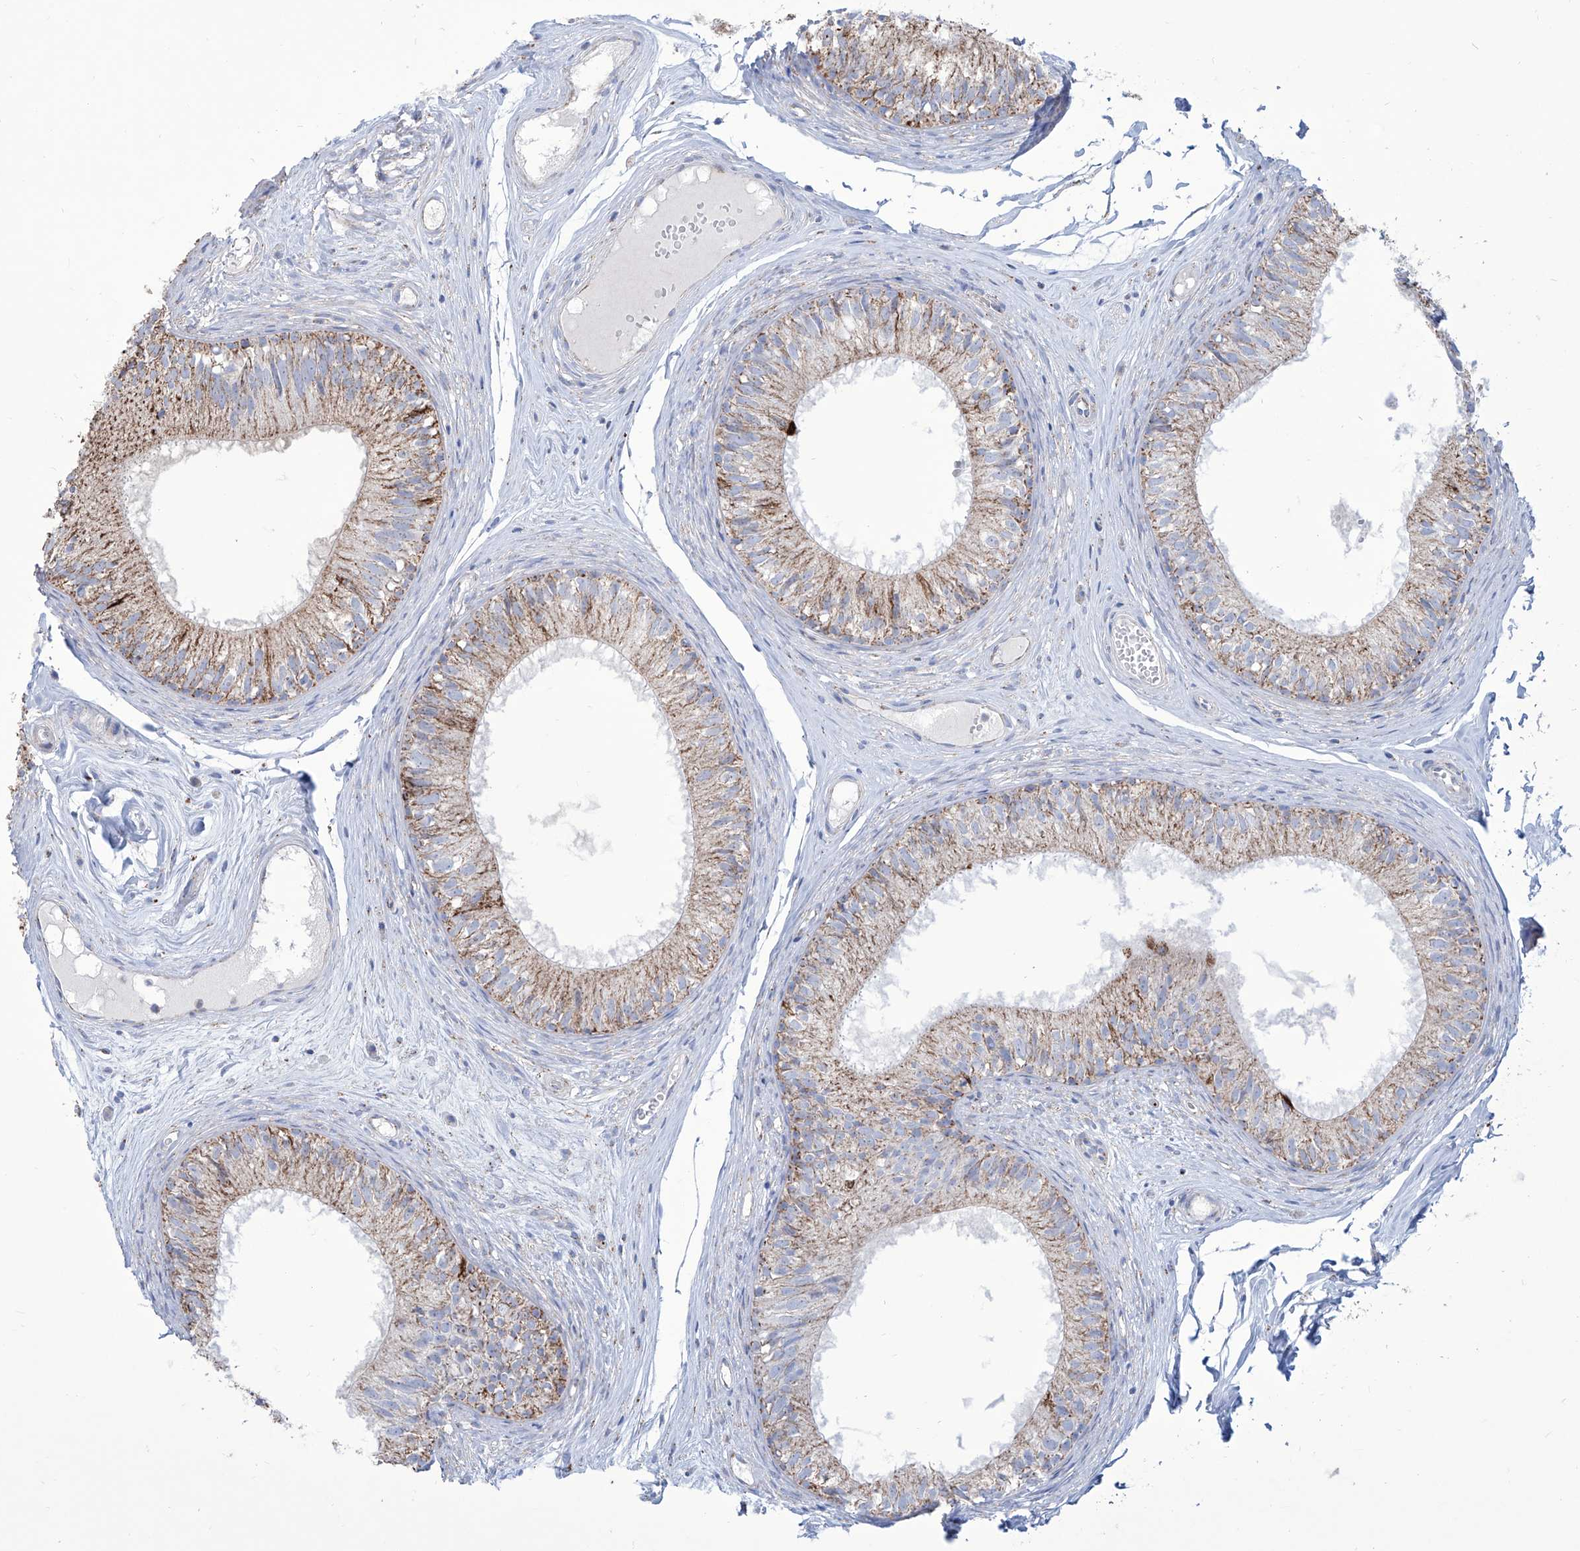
{"staining": {"intensity": "moderate", "quantity": ">75%", "location": "cytoplasmic/membranous"}, "tissue": "epididymis", "cell_type": "Glandular cells", "image_type": "normal", "snomed": [{"axis": "morphology", "description": "Normal tissue, NOS"}, {"axis": "morphology", "description": "Seminoma in situ"}, {"axis": "topography", "description": "Testis"}, {"axis": "topography", "description": "Epididymis"}], "caption": "Brown immunohistochemical staining in normal human epididymis exhibits moderate cytoplasmic/membranous positivity in about >75% of glandular cells.", "gene": "ALDH6A1", "patient": {"sex": "male", "age": 28}}